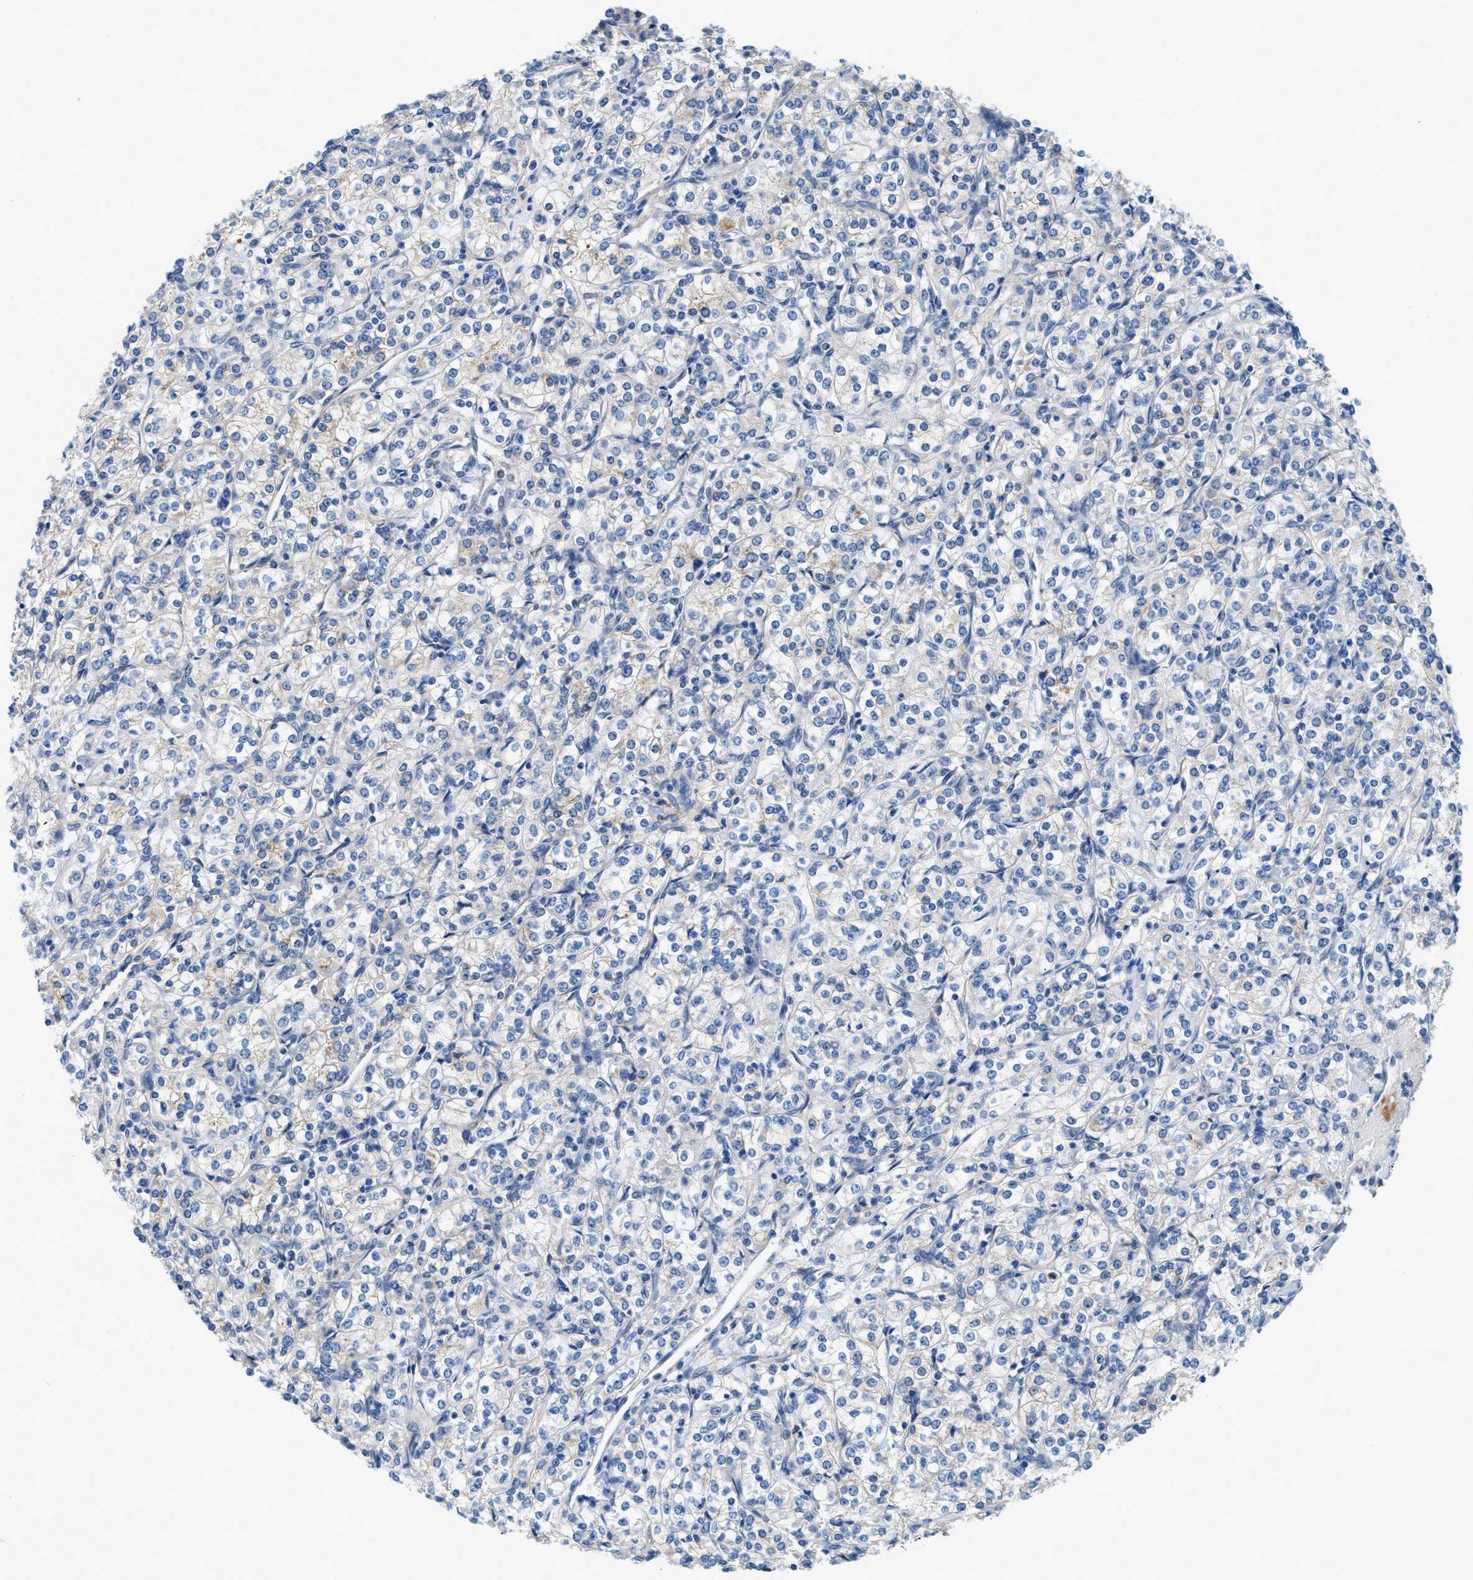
{"staining": {"intensity": "negative", "quantity": "none", "location": "none"}, "tissue": "renal cancer", "cell_type": "Tumor cells", "image_type": "cancer", "snomed": [{"axis": "morphology", "description": "Adenocarcinoma, NOS"}, {"axis": "topography", "description": "Kidney"}], "caption": "Renal adenocarcinoma stained for a protein using immunohistochemistry reveals no expression tumor cells.", "gene": "TSPAN3", "patient": {"sex": "male", "age": 77}}